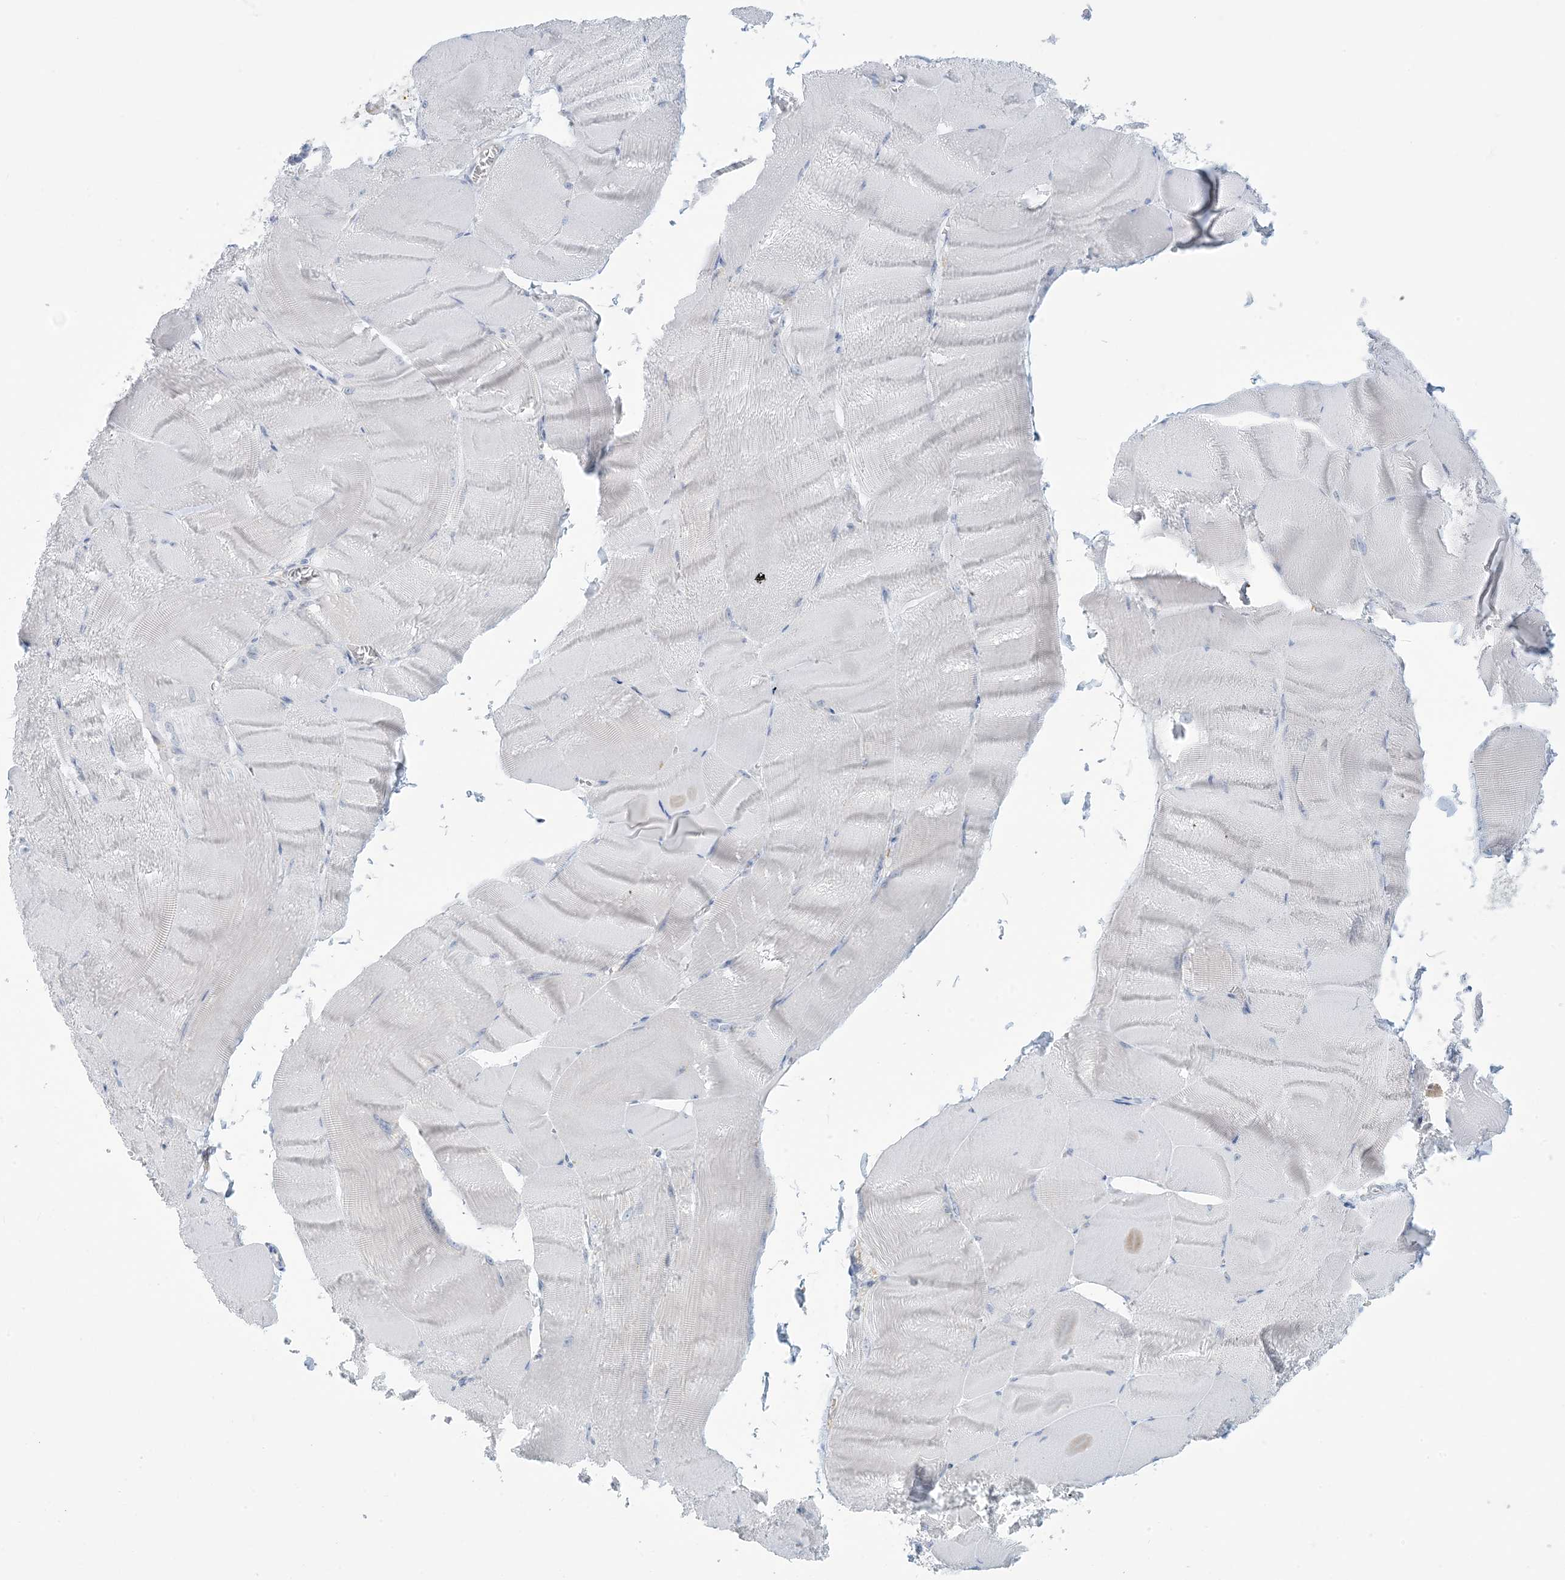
{"staining": {"intensity": "negative", "quantity": "none", "location": "none"}, "tissue": "skeletal muscle", "cell_type": "Myocytes", "image_type": "normal", "snomed": [{"axis": "morphology", "description": "Normal tissue, NOS"}, {"axis": "morphology", "description": "Basal cell carcinoma"}, {"axis": "topography", "description": "Skeletal muscle"}], "caption": "IHC histopathology image of normal skeletal muscle: skeletal muscle stained with DAB (3,3'-diaminobenzidine) reveals no significant protein positivity in myocytes. (DAB (3,3'-diaminobenzidine) immunohistochemistry (IHC), high magnification).", "gene": "MRPS18A", "patient": {"sex": "female", "age": 64}}